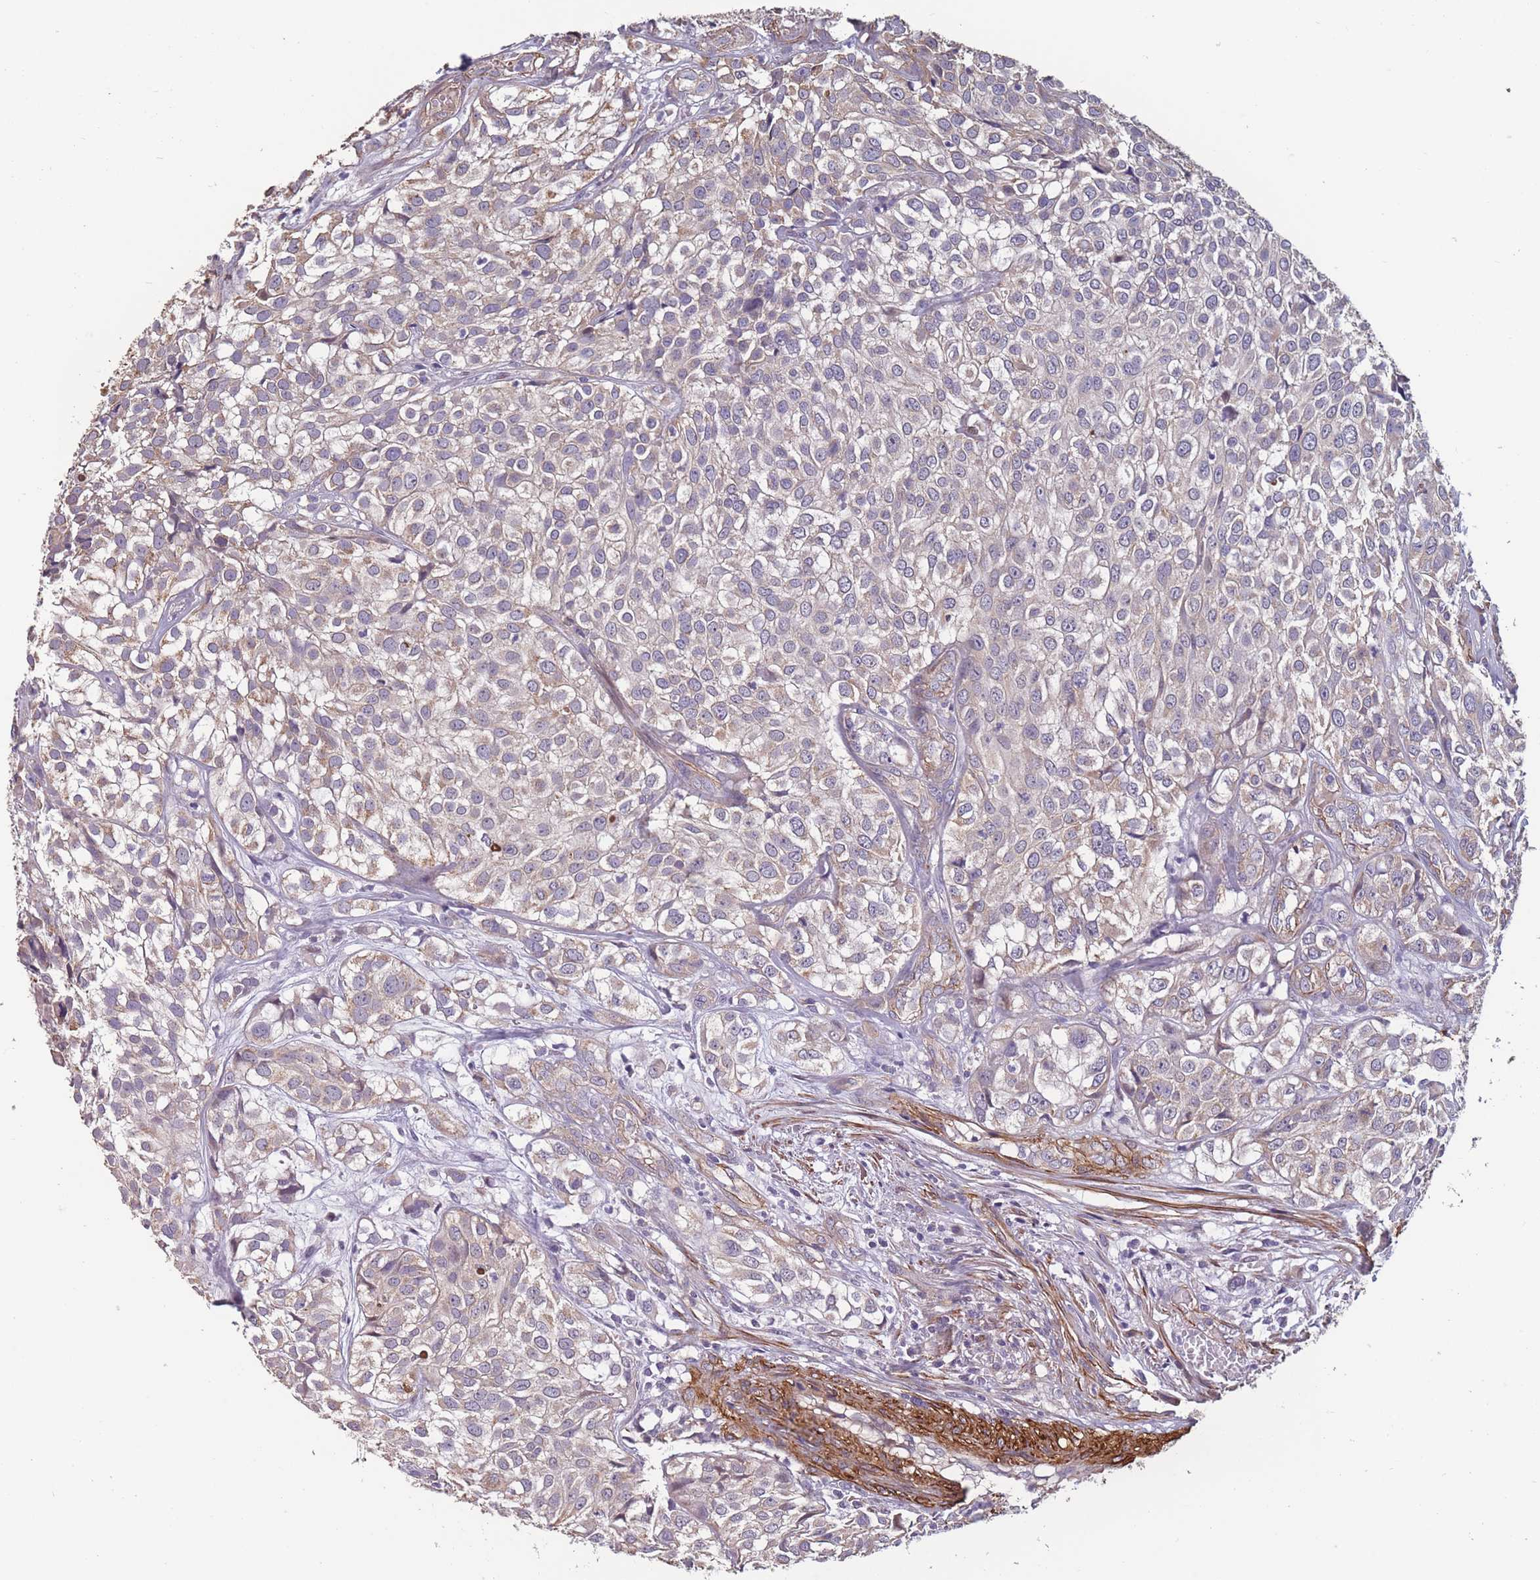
{"staining": {"intensity": "weak", "quantity": "25%-75%", "location": "cytoplasmic/membranous"}, "tissue": "urothelial cancer", "cell_type": "Tumor cells", "image_type": "cancer", "snomed": [{"axis": "morphology", "description": "Urothelial carcinoma, High grade"}, {"axis": "topography", "description": "Urinary bladder"}], "caption": "Weak cytoplasmic/membranous staining is present in about 25%-75% of tumor cells in high-grade urothelial carcinoma. Nuclei are stained in blue.", "gene": "TOMM40L", "patient": {"sex": "male", "age": 56}}